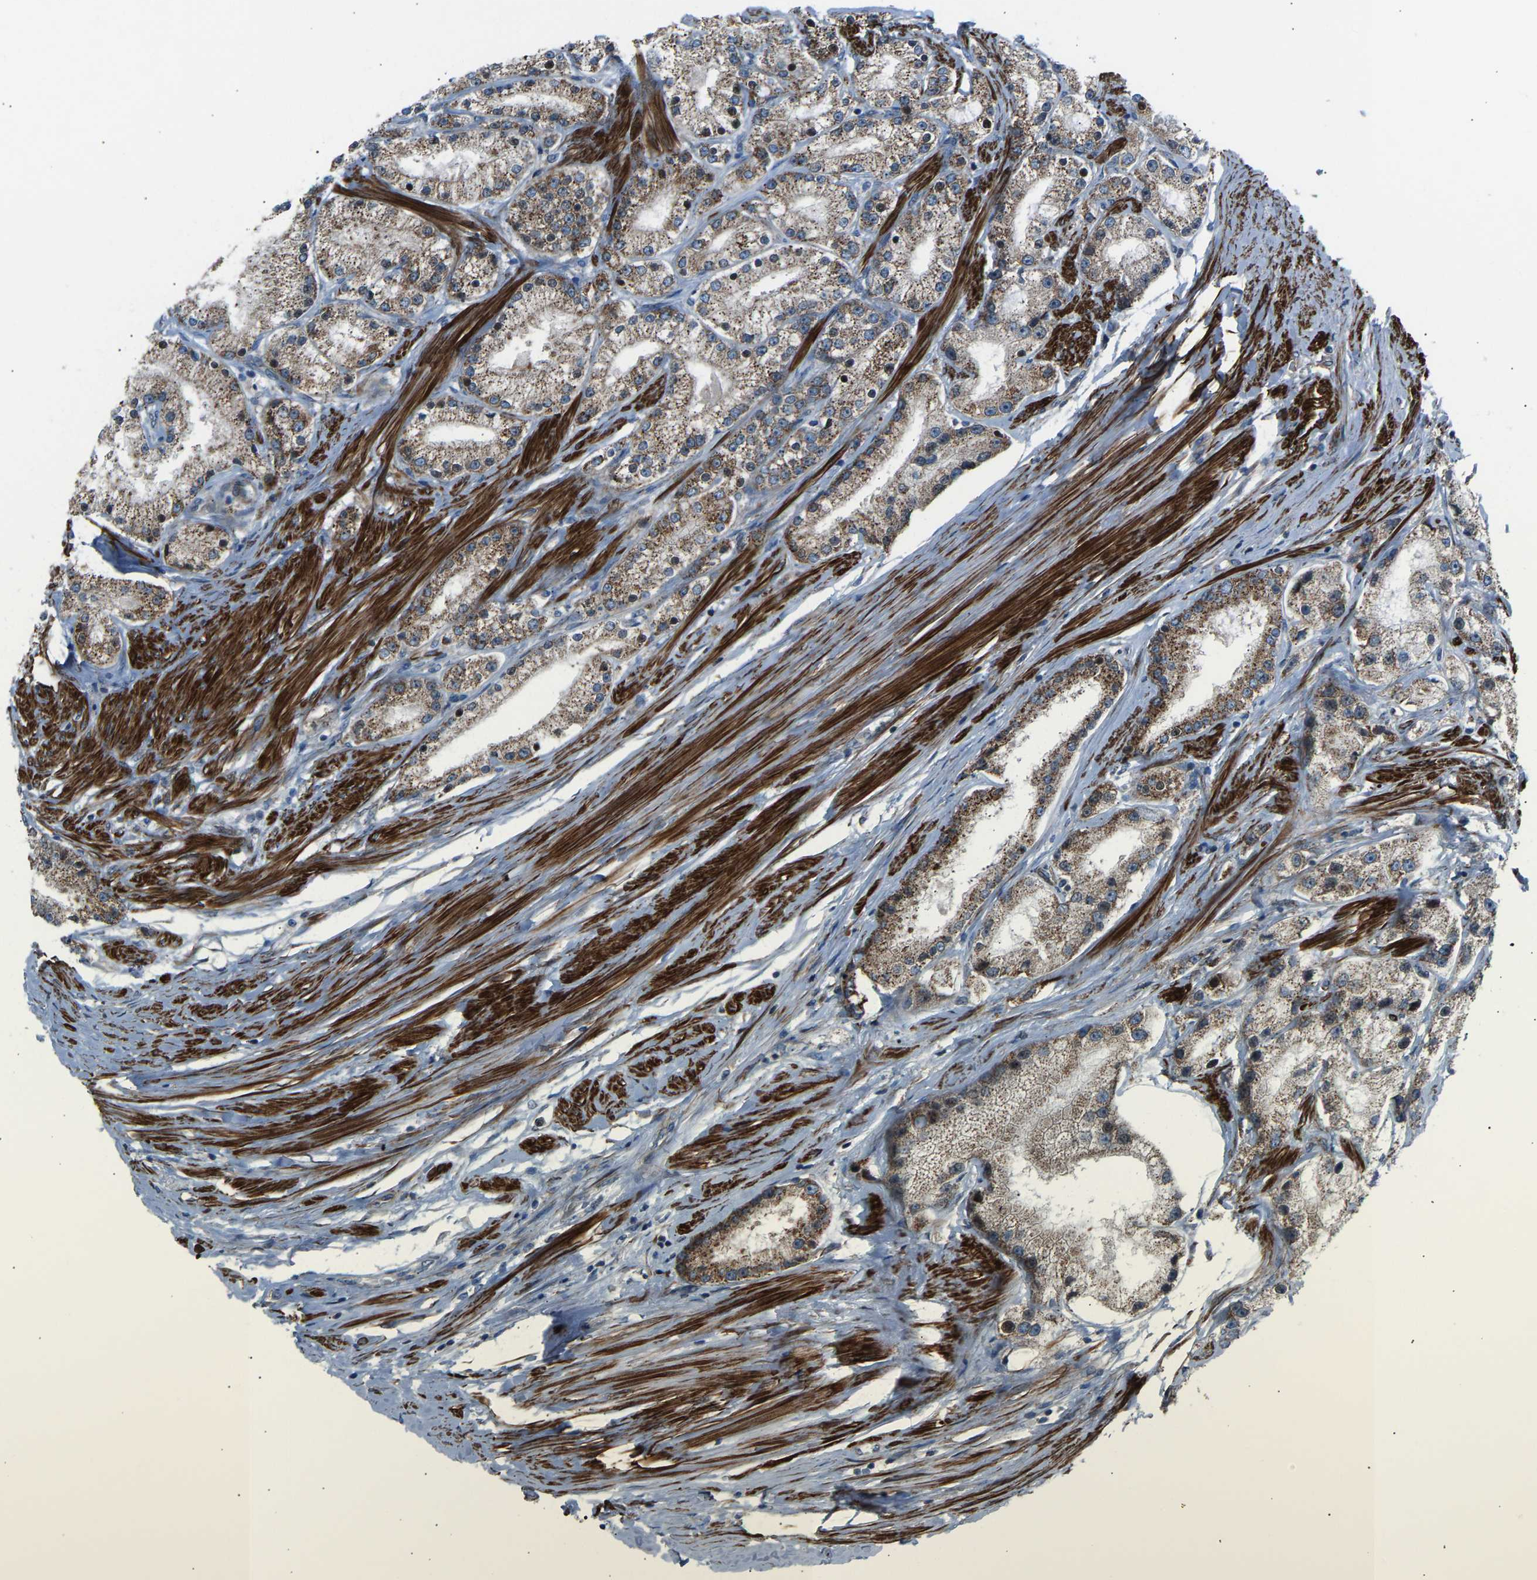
{"staining": {"intensity": "moderate", "quantity": ">75%", "location": "cytoplasmic/membranous"}, "tissue": "prostate cancer", "cell_type": "Tumor cells", "image_type": "cancer", "snomed": [{"axis": "morphology", "description": "Adenocarcinoma, Low grade"}, {"axis": "topography", "description": "Prostate"}], "caption": "This image displays immunohistochemistry staining of prostate adenocarcinoma (low-grade), with medium moderate cytoplasmic/membranous expression in approximately >75% of tumor cells.", "gene": "VPS41", "patient": {"sex": "male", "age": 63}}